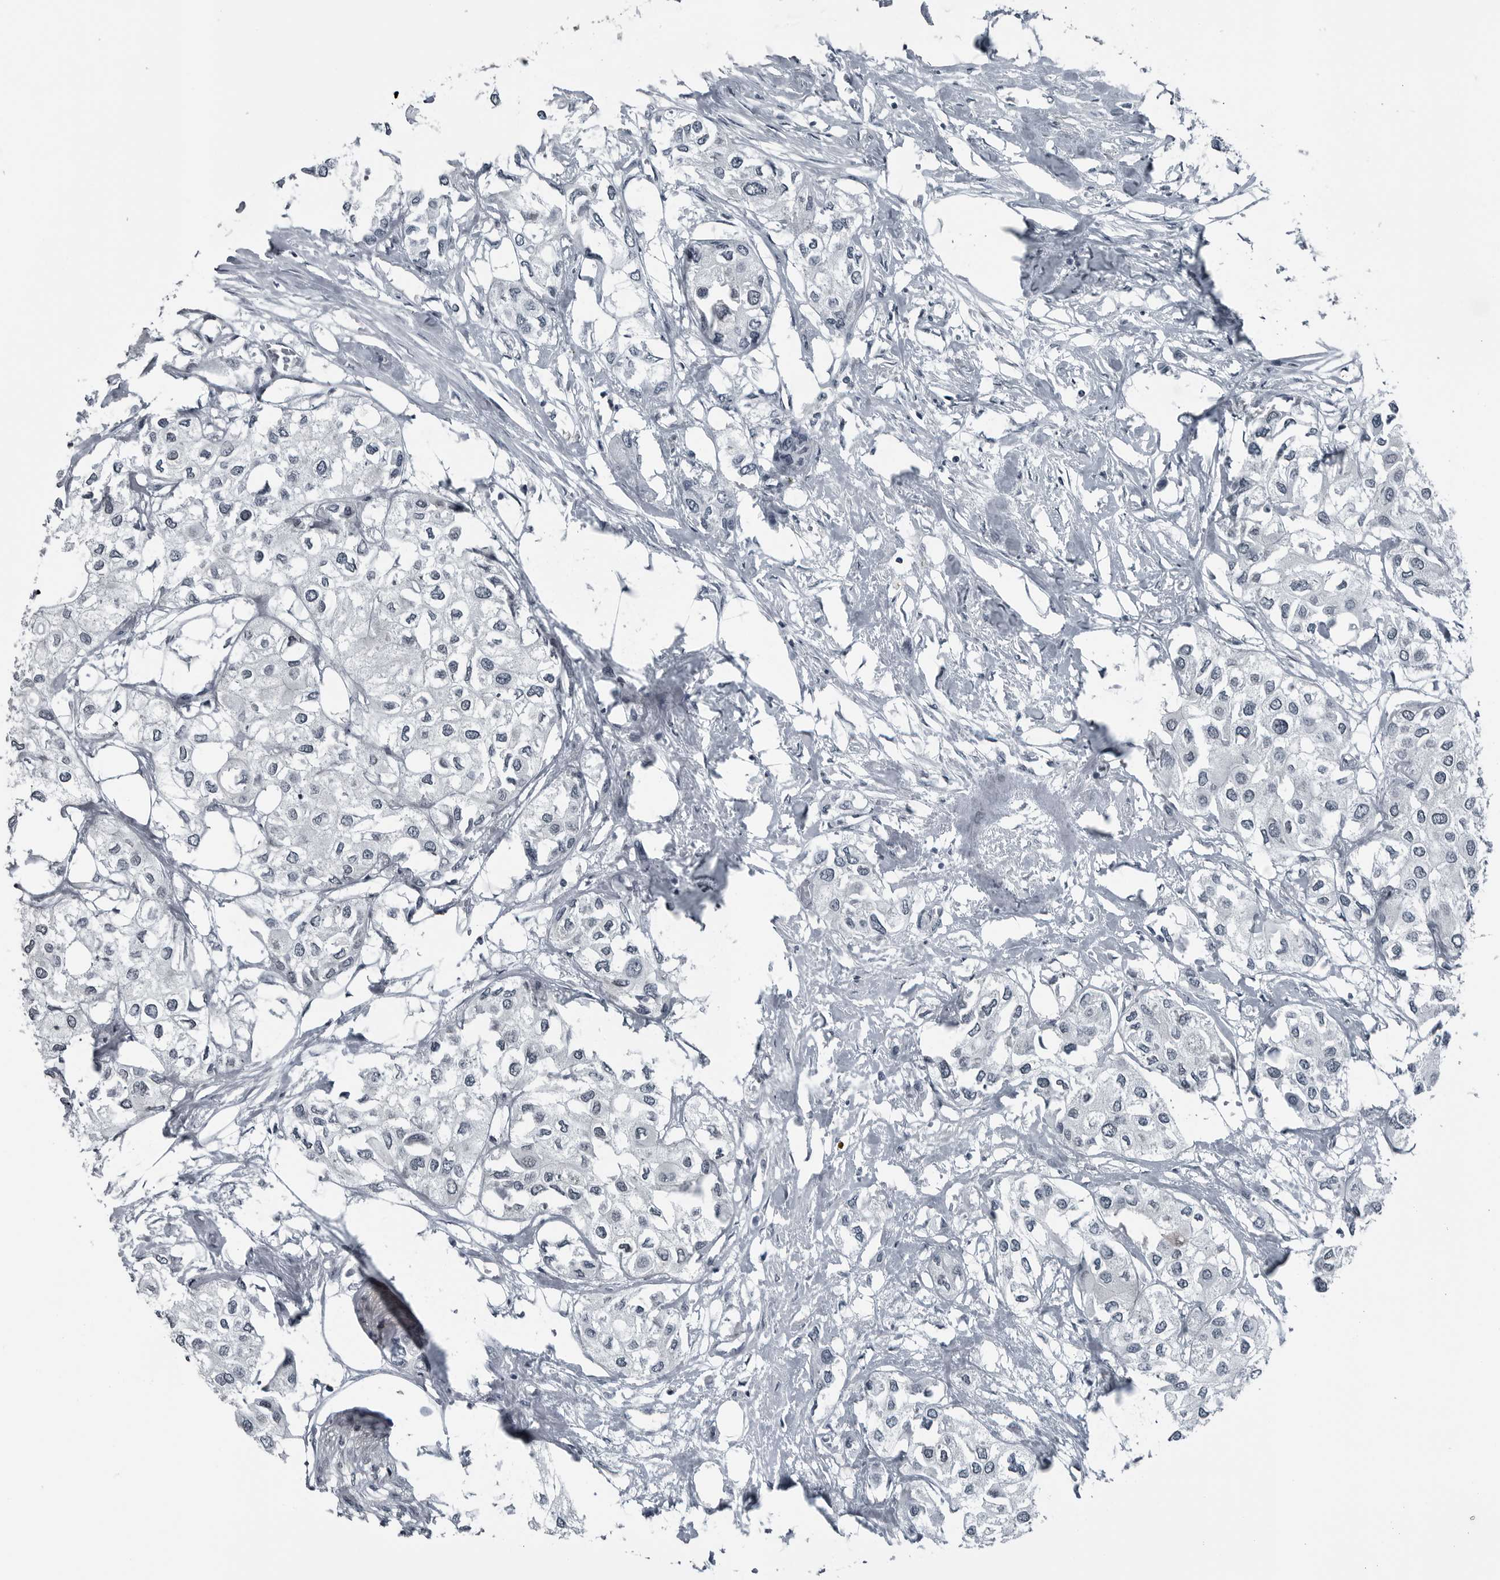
{"staining": {"intensity": "negative", "quantity": "none", "location": "none"}, "tissue": "urothelial cancer", "cell_type": "Tumor cells", "image_type": "cancer", "snomed": [{"axis": "morphology", "description": "Urothelial carcinoma, High grade"}, {"axis": "topography", "description": "Urinary bladder"}], "caption": "This micrograph is of urothelial cancer stained with IHC to label a protein in brown with the nuclei are counter-stained blue. There is no staining in tumor cells.", "gene": "DNAAF11", "patient": {"sex": "male", "age": 64}}